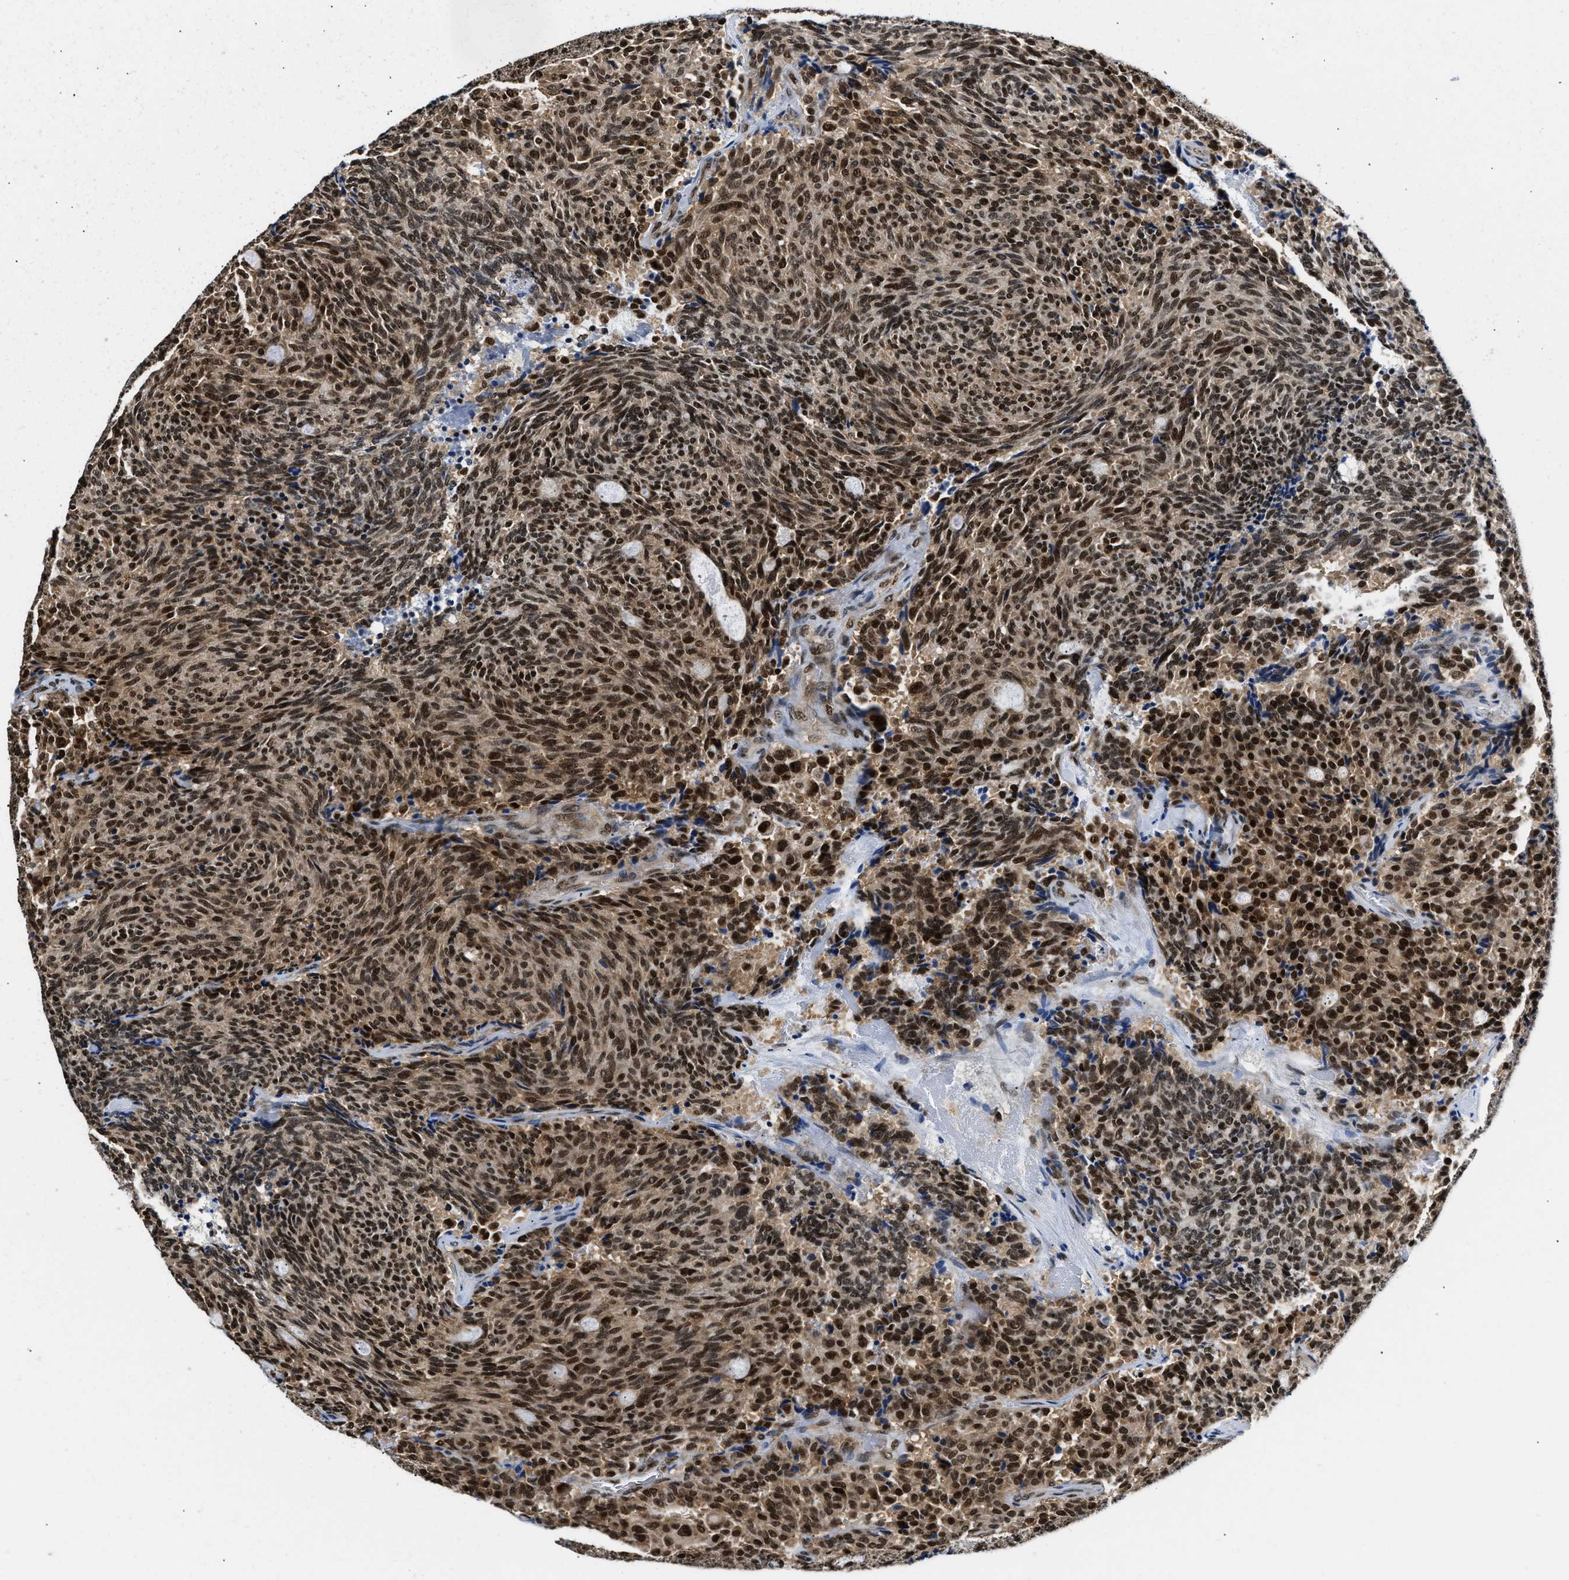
{"staining": {"intensity": "strong", "quantity": ">75%", "location": "cytoplasmic/membranous,nuclear"}, "tissue": "carcinoid", "cell_type": "Tumor cells", "image_type": "cancer", "snomed": [{"axis": "morphology", "description": "Carcinoid, malignant, NOS"}, {"axis": "topography", "description": "Pancreas"}], "caption": "Immunohistochemical staining of carcinoid demonstrates high levels of strong cytoplasmic/membranous and nuclear protein staining in about >75% of tumor cells.", "gene": "CCNDBP1", "patient": {"sex": "female", "age": 54}}